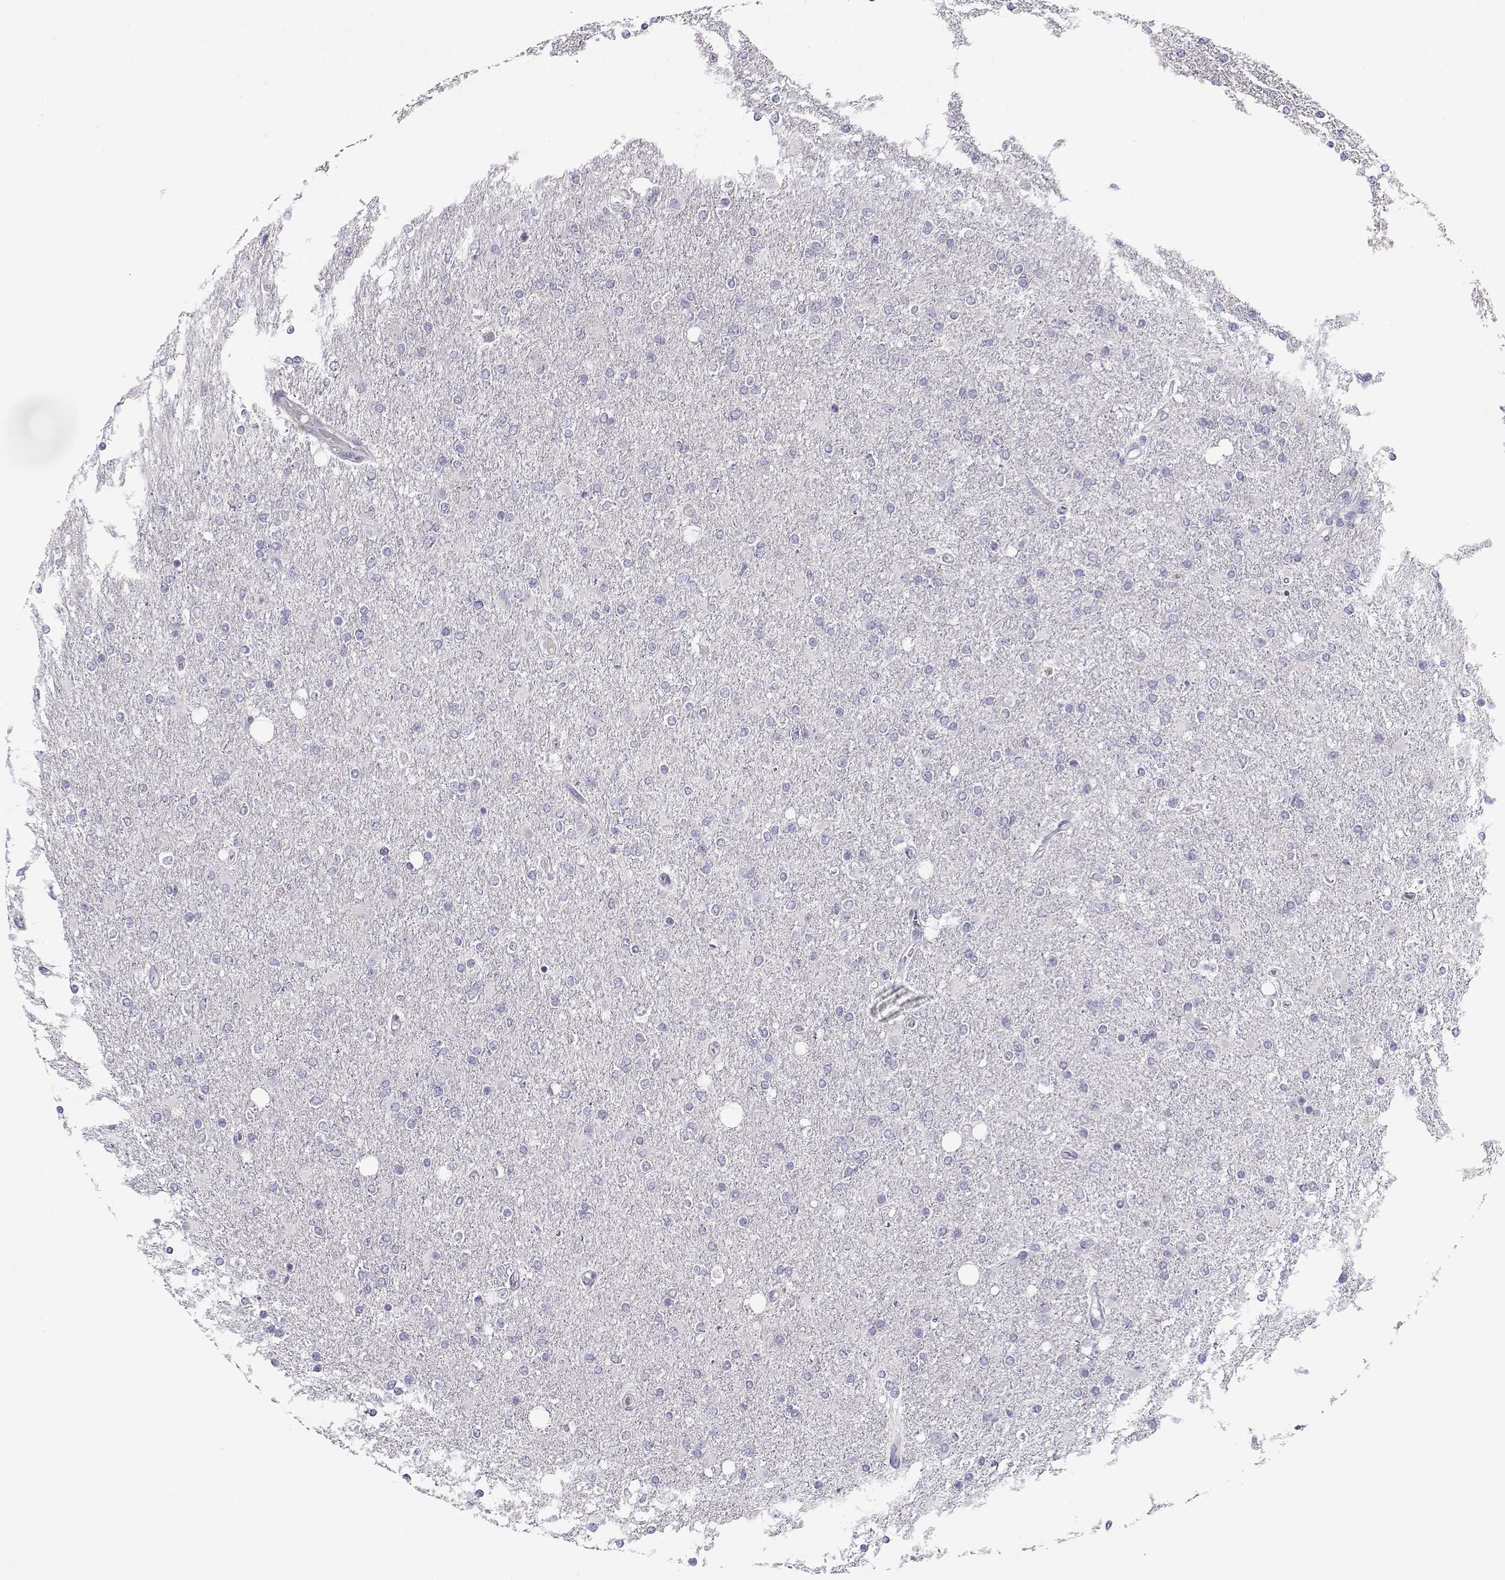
{"staining": {"intensity": "negative", "quantity": "none", "location": "none"}, "tissue": "glioma", "cell_type": "Tumor cells", "image_type": "cancer", "snomed": [{"axis": "morphology", "description": "Glioma, malignant, High grade"}, {"axis": "topography", "description": "Cerebral cortex"}], "caption": "DAB (3,3'-diaminobenzidine) immunohistochemical staining of human glioma shows no significant staining in tumor cells. The staining was performed using DAB (3,3'-diaminobenzidine) to visualize the protein expression in brown, while the nuclei were stained in blue with hematoxylin (Magnification: 20x).", "gene": "CREB3L3", "patient": {"sex": "male", "age": 70}}